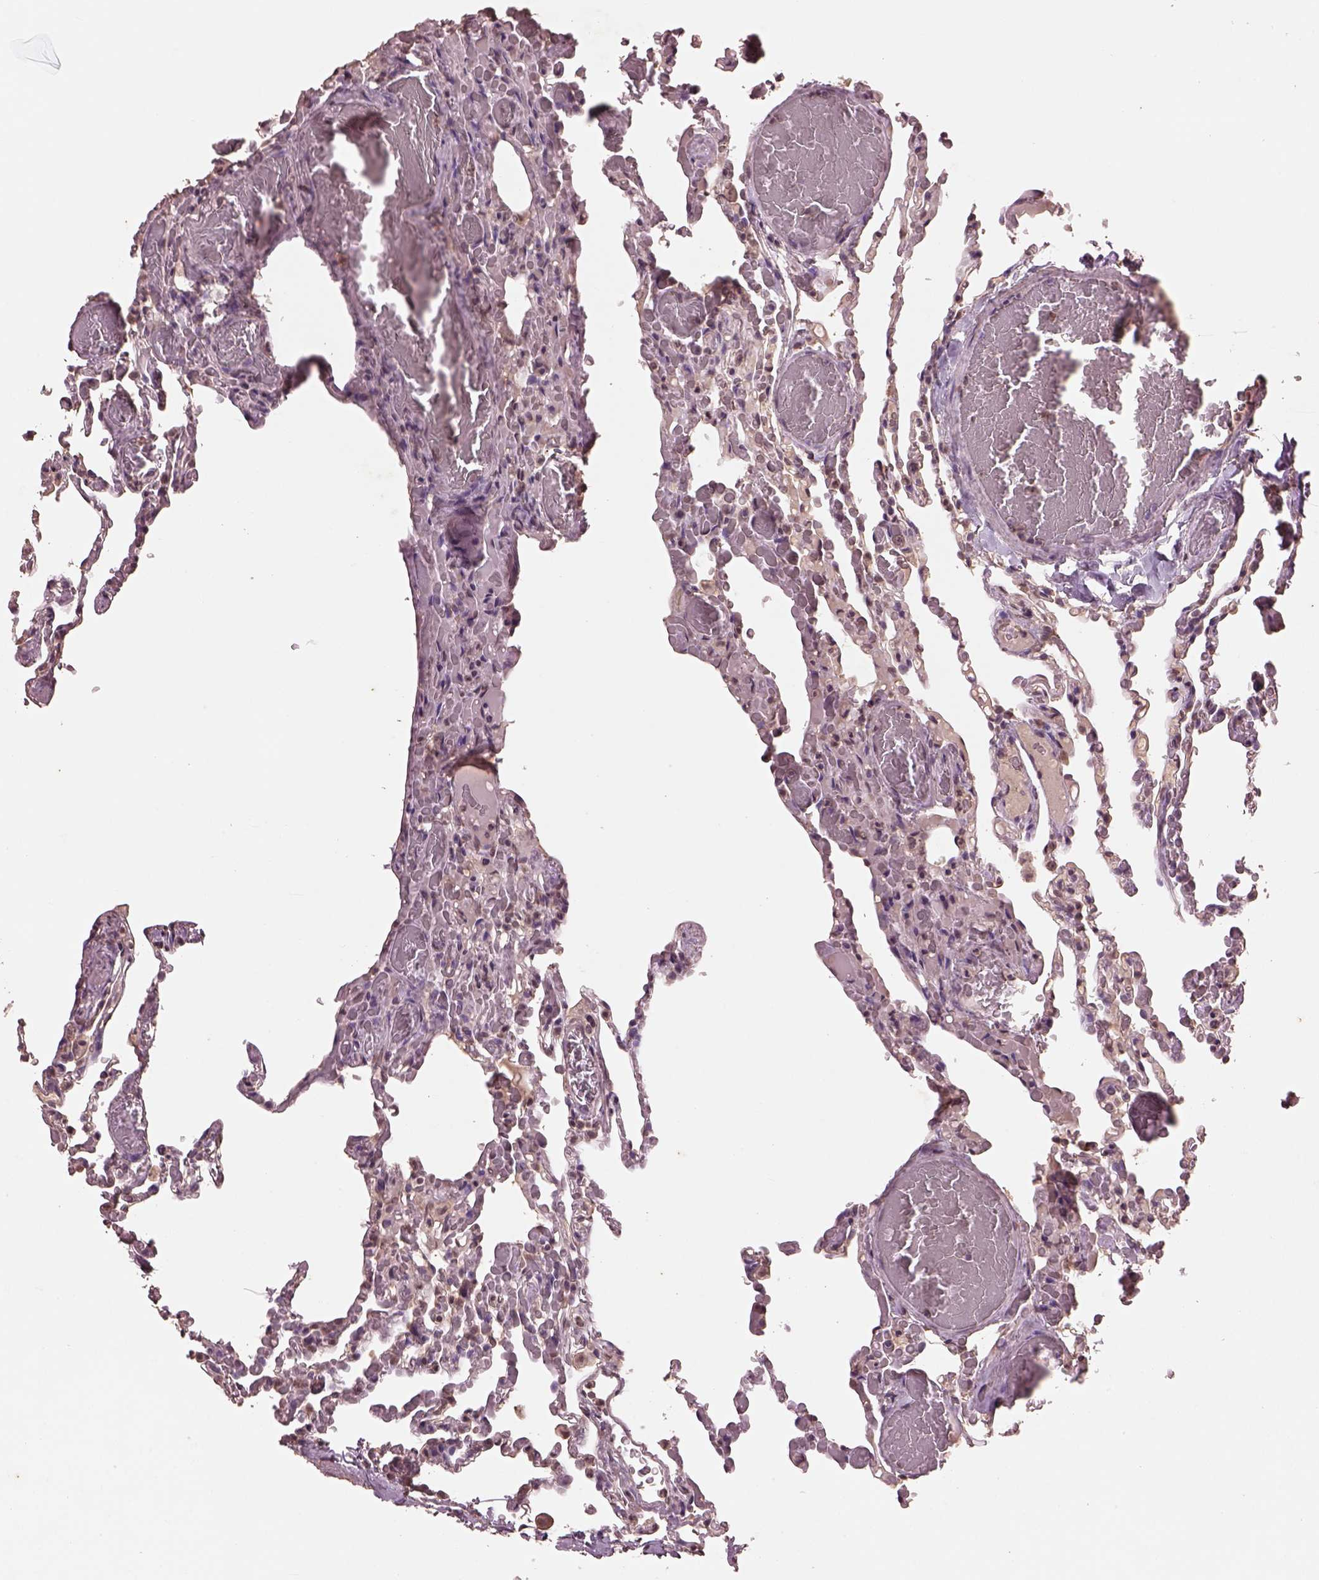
{"staining": {"intensity": "negative", "quantity": "none", "location": "none"}, "tissue": "lung", "cell_type": "Alveolar cells", "image_type": "normal", "snomed": [{"axis": "morphology", "description": "Normal tissue, NOS"}, {"axis": "topography", "description": "Lung"}], "caption": "High power microscopy image of an immunohistochemistry histopathology image of unremarkable lung, revealing no significant positivity in alveolar cells. Brightfield microscopy of immunohistochemistry (IHC) stained with DAB (brown) and hematoxylin (blue), captured at high magnification.", "gene": "CPT1C", "patient": {"sex": "female", "age": 43}}